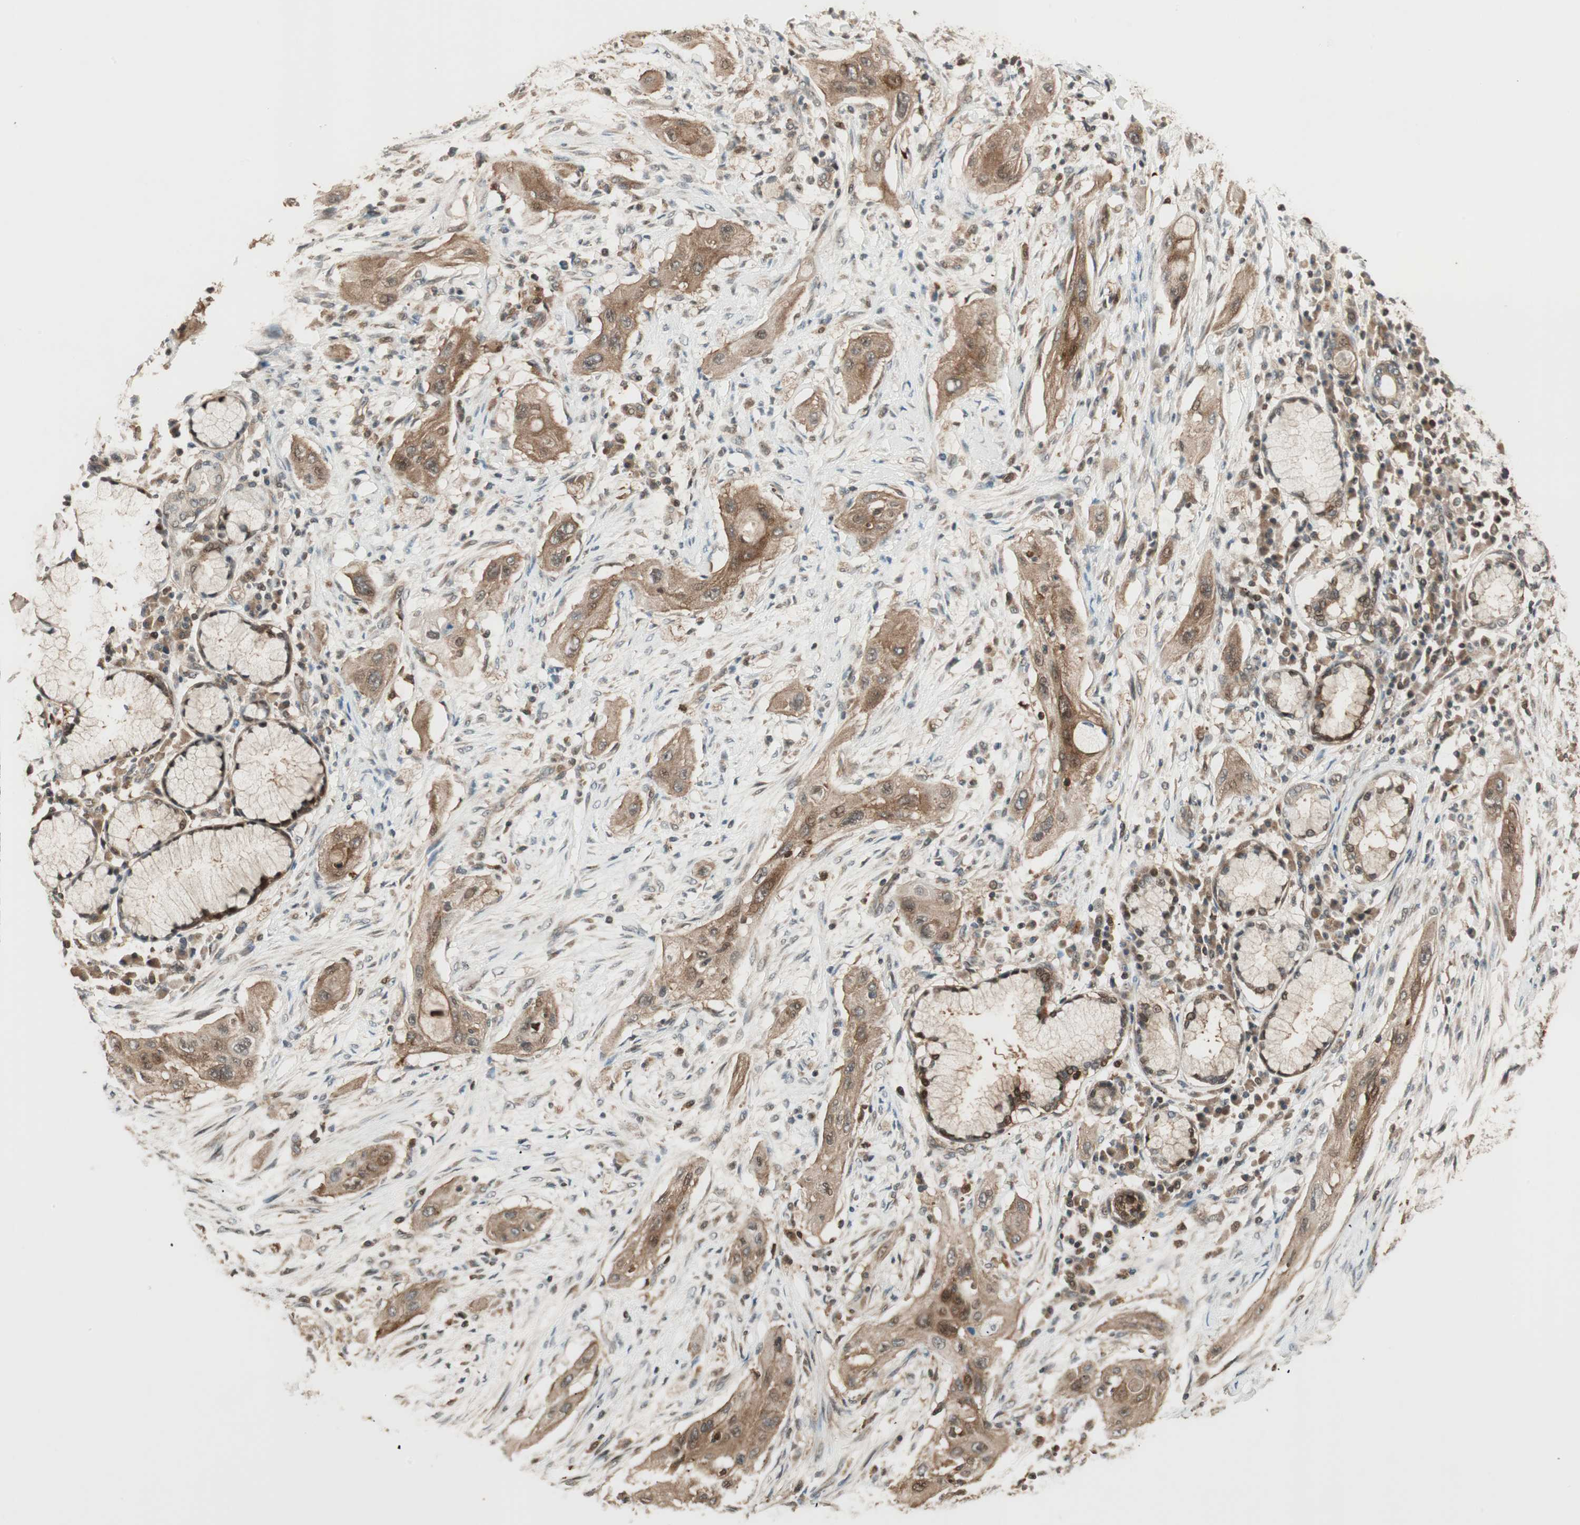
{"staining": {"intensity": "moderate", "quantity": ">75%", "location": "cytoplasmic/membranous,nuclear"}, "tissue": "lung cancer", "cell_type": "Tumor cells", "image_type": "cancer", "snomed": [{"axis": "morphology", "description": "Squamous cell carcinoma, NOS"}, {"axis": "topography", "description": "Lung"}], "caption": "The photomicrograph exhibits staining of lung cancer, revealing moderate cytoplasmic/membranous and nuclear protein expression (brown color) within tumor cells. (DAB IHC with brightfield microscopy, high magnification).", "gene": "CNOT4", "patient": {"sex": "female", "age": 47}}